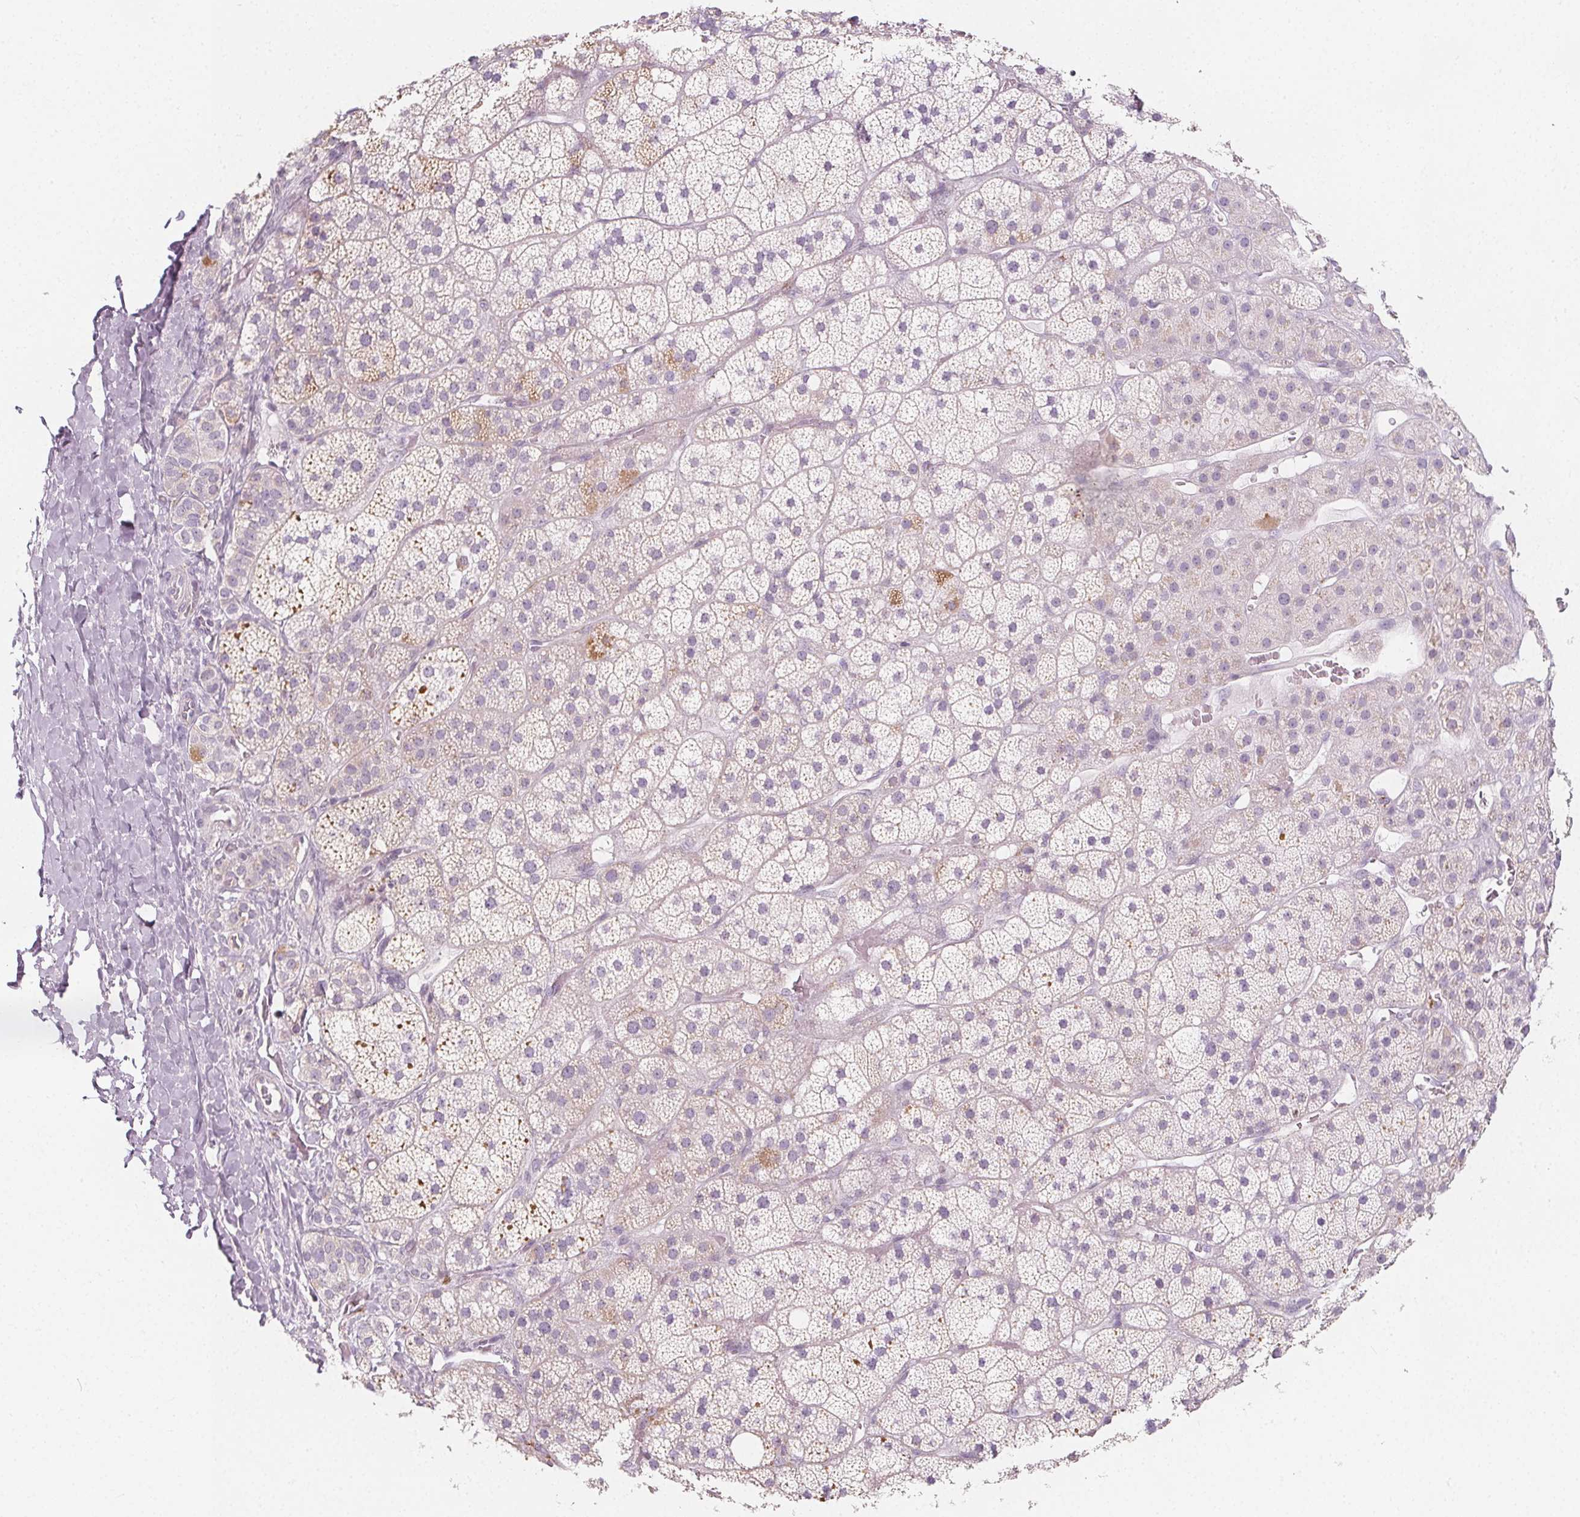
{"staining": {"intensity": "moderate", "quantity": "<25%", "location": "cytoplasmic/membranous"}, "tissue": "adrenal gland", "cell_type": "Glandular cells", "image_type": "normal", "snomed": [{"axis": "morphology", "description": "Normal tissue, NOS"}, {"axis": "topography", "description": "Adrenal gland"}], "caption": "Glandular cells display low levels of moderate cytoplasmic/membranous expression in about <25% of cells in normal adrenal gland. Nuclei are stained in blue.", "gene": "IL17C", "patient": {"sex": "male", "age": 57}}